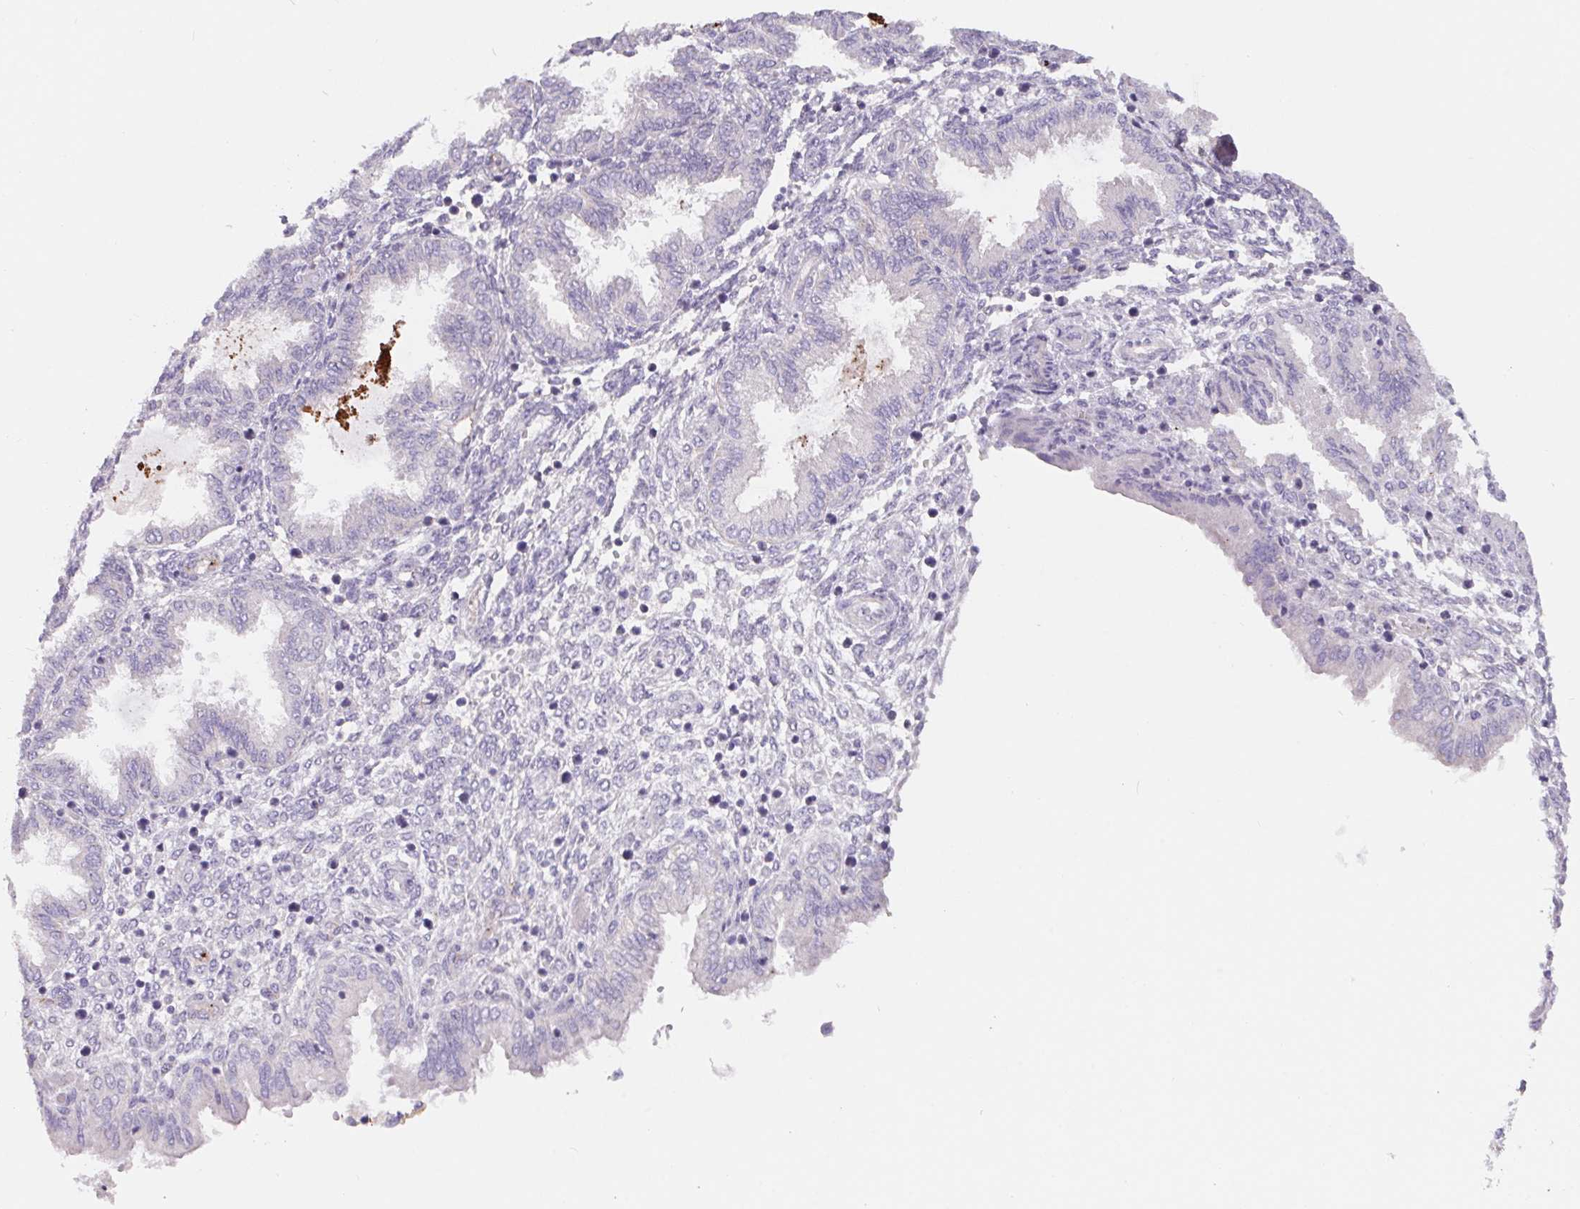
{"staining": {"intensity": "negative", "quantity": "none", "location": "none"}, "tissue": "endometrium", "cell_type": "Cells in endometrial stroma", "image_type": "normal", "snomed": [{"axis": "morphology", "description": "Normal tissue, NOS"}, {"axis": "topography", "description": "Endometrium"}], "caption": "DAB immunohistochemical staining of unremarkable human endometrium shows no significant expression in cells in endometrial stroma. (IHC, brightfield microscopy, high magnification).", "gene": "LPA", "patient": {"sex": "female", "age": 33}}